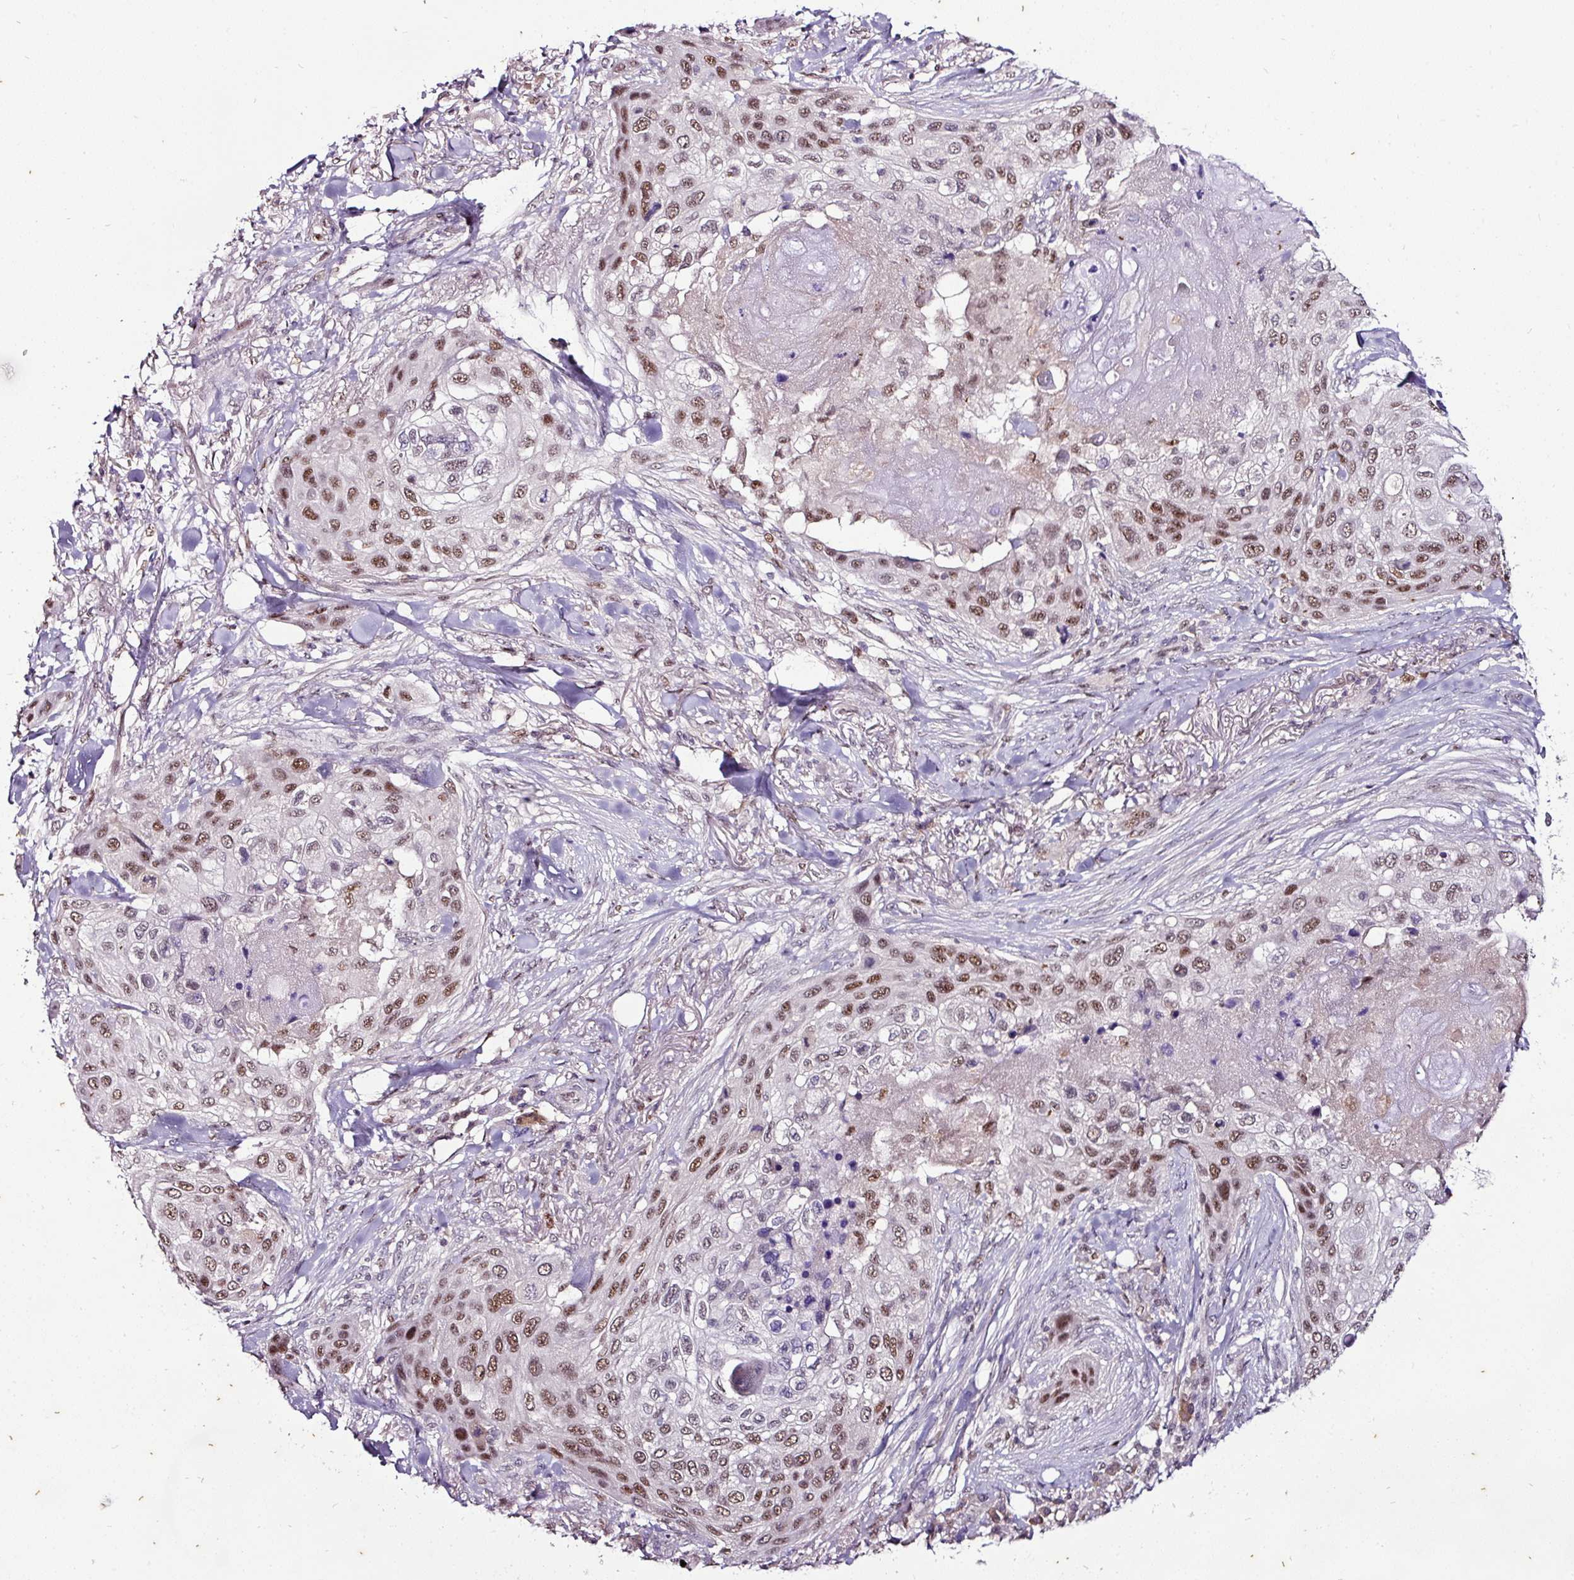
{"staining": {"intensity": "moderate", "quantity": ">75%", "location": "nuclear"}, "tissue": "skin cancer", "cell_type": "Tumor cells", "image_type": "cancer", "snomed": [{"axis": "morphology", "description": "Squamous cell carcinoma, NOS"}, {"axis": "topography", "description": "Skin"}], "caption": "This photomicrograph demonstrates IHC staining of human skin cancer, with medium moderate nuclear positivity in about >75% of tumor cells.", "gene": "KLF16", "patient": {"sex": "female", "age": 87}}